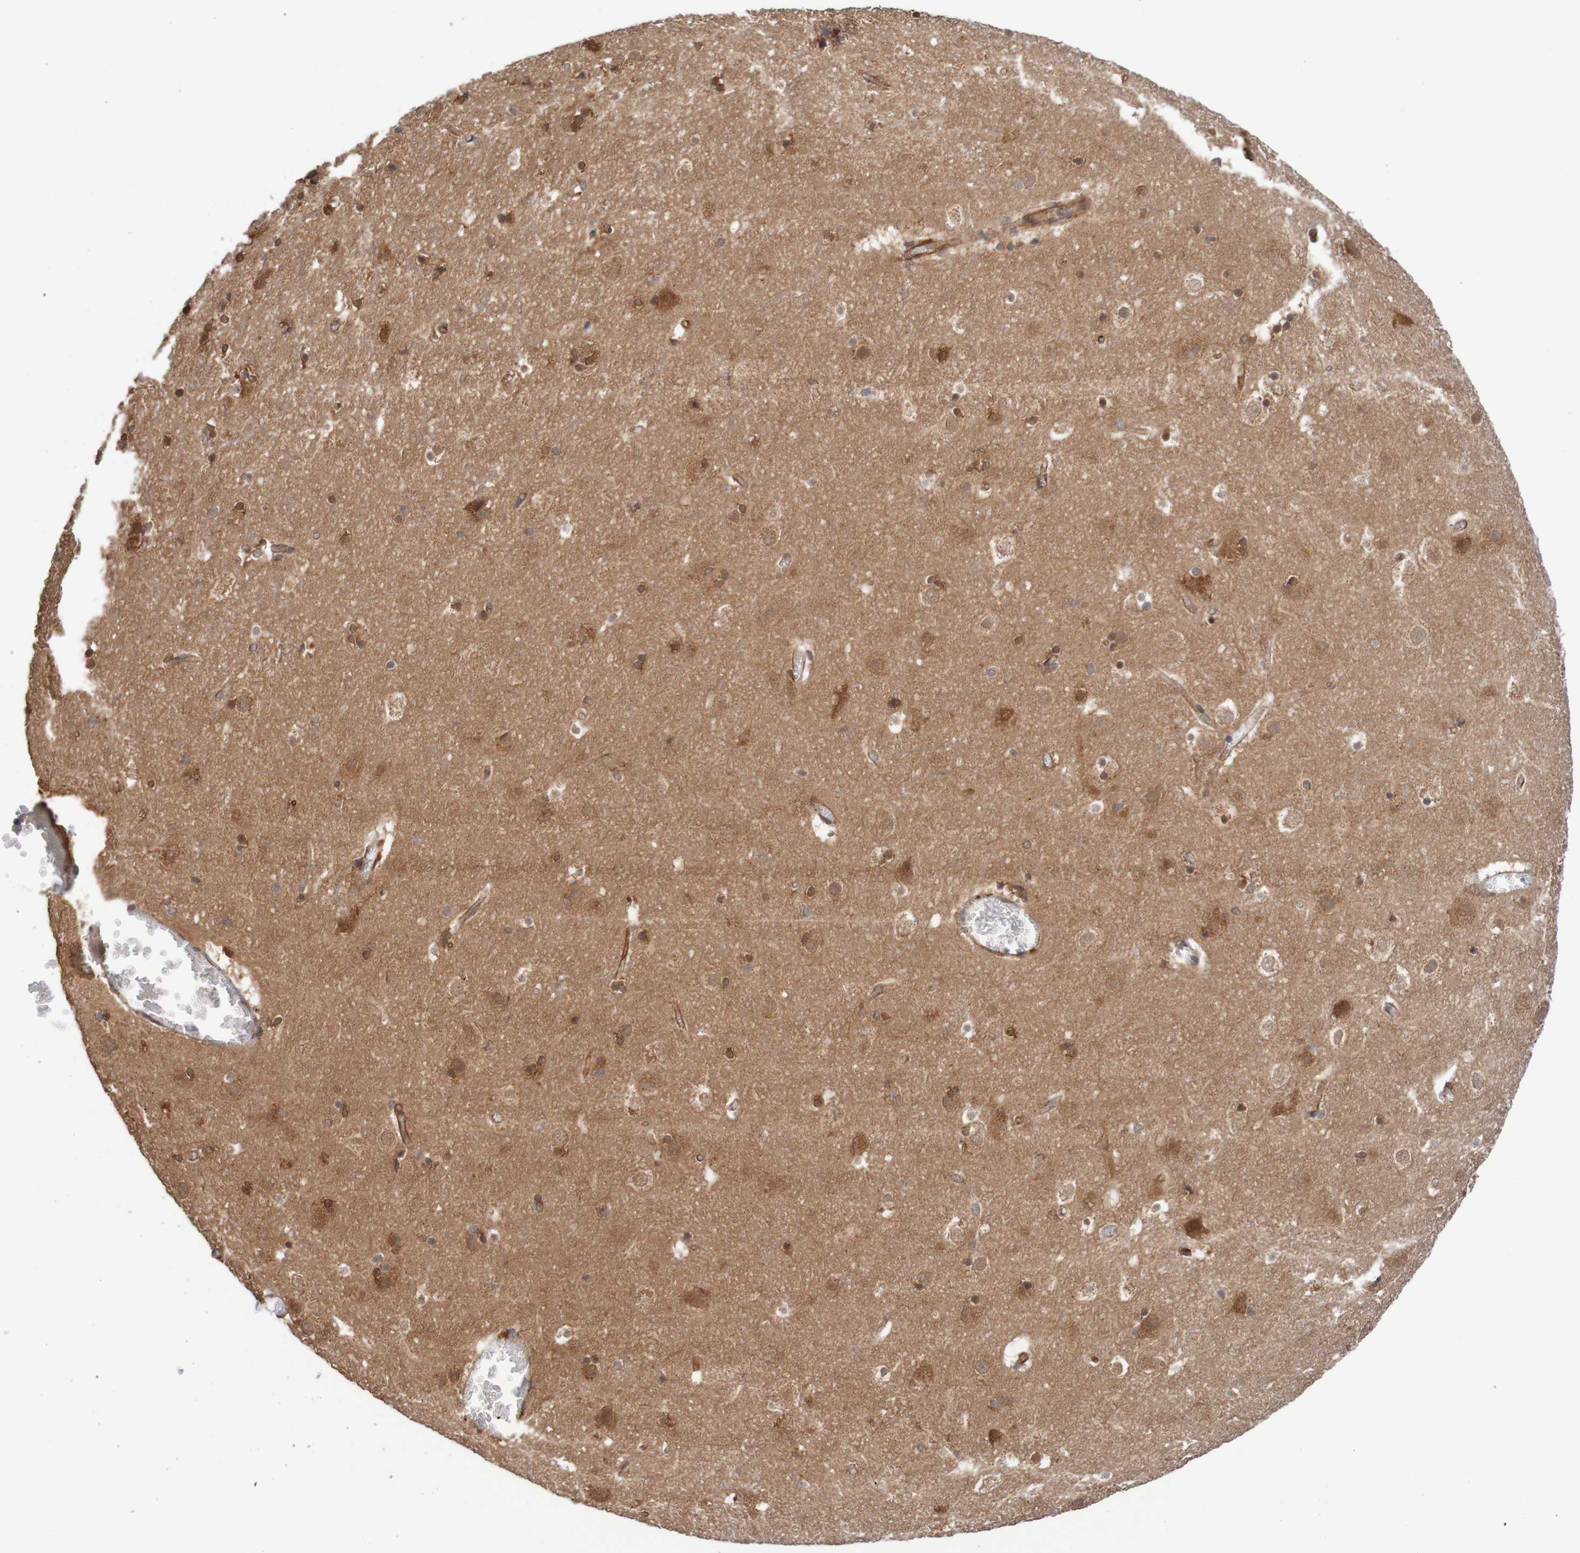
{"staining": {"intensity": "moderate", "quantity": ">75%", "location": "cytoplasmic/membranous"}, "tissue": "cerebral cortex", "cell_type": "Endothelial cells", "image_type": "normal", "snomed": [{"axis": "morphology", "description": "Normal tissue, NOS"}, {"axis": "topography", "description": "Cerebral cortex"}], "caption": "Brown immunohistochemical staining in benign cerebral cortex displays moderate cytoplasmic/membranous staining in approximately >75% of endothelial cells. (DAB IHC with brightfield microscopy, high magnification).", "gene": "MRPL52", "patient": {"sex": "male", "age": 45}}